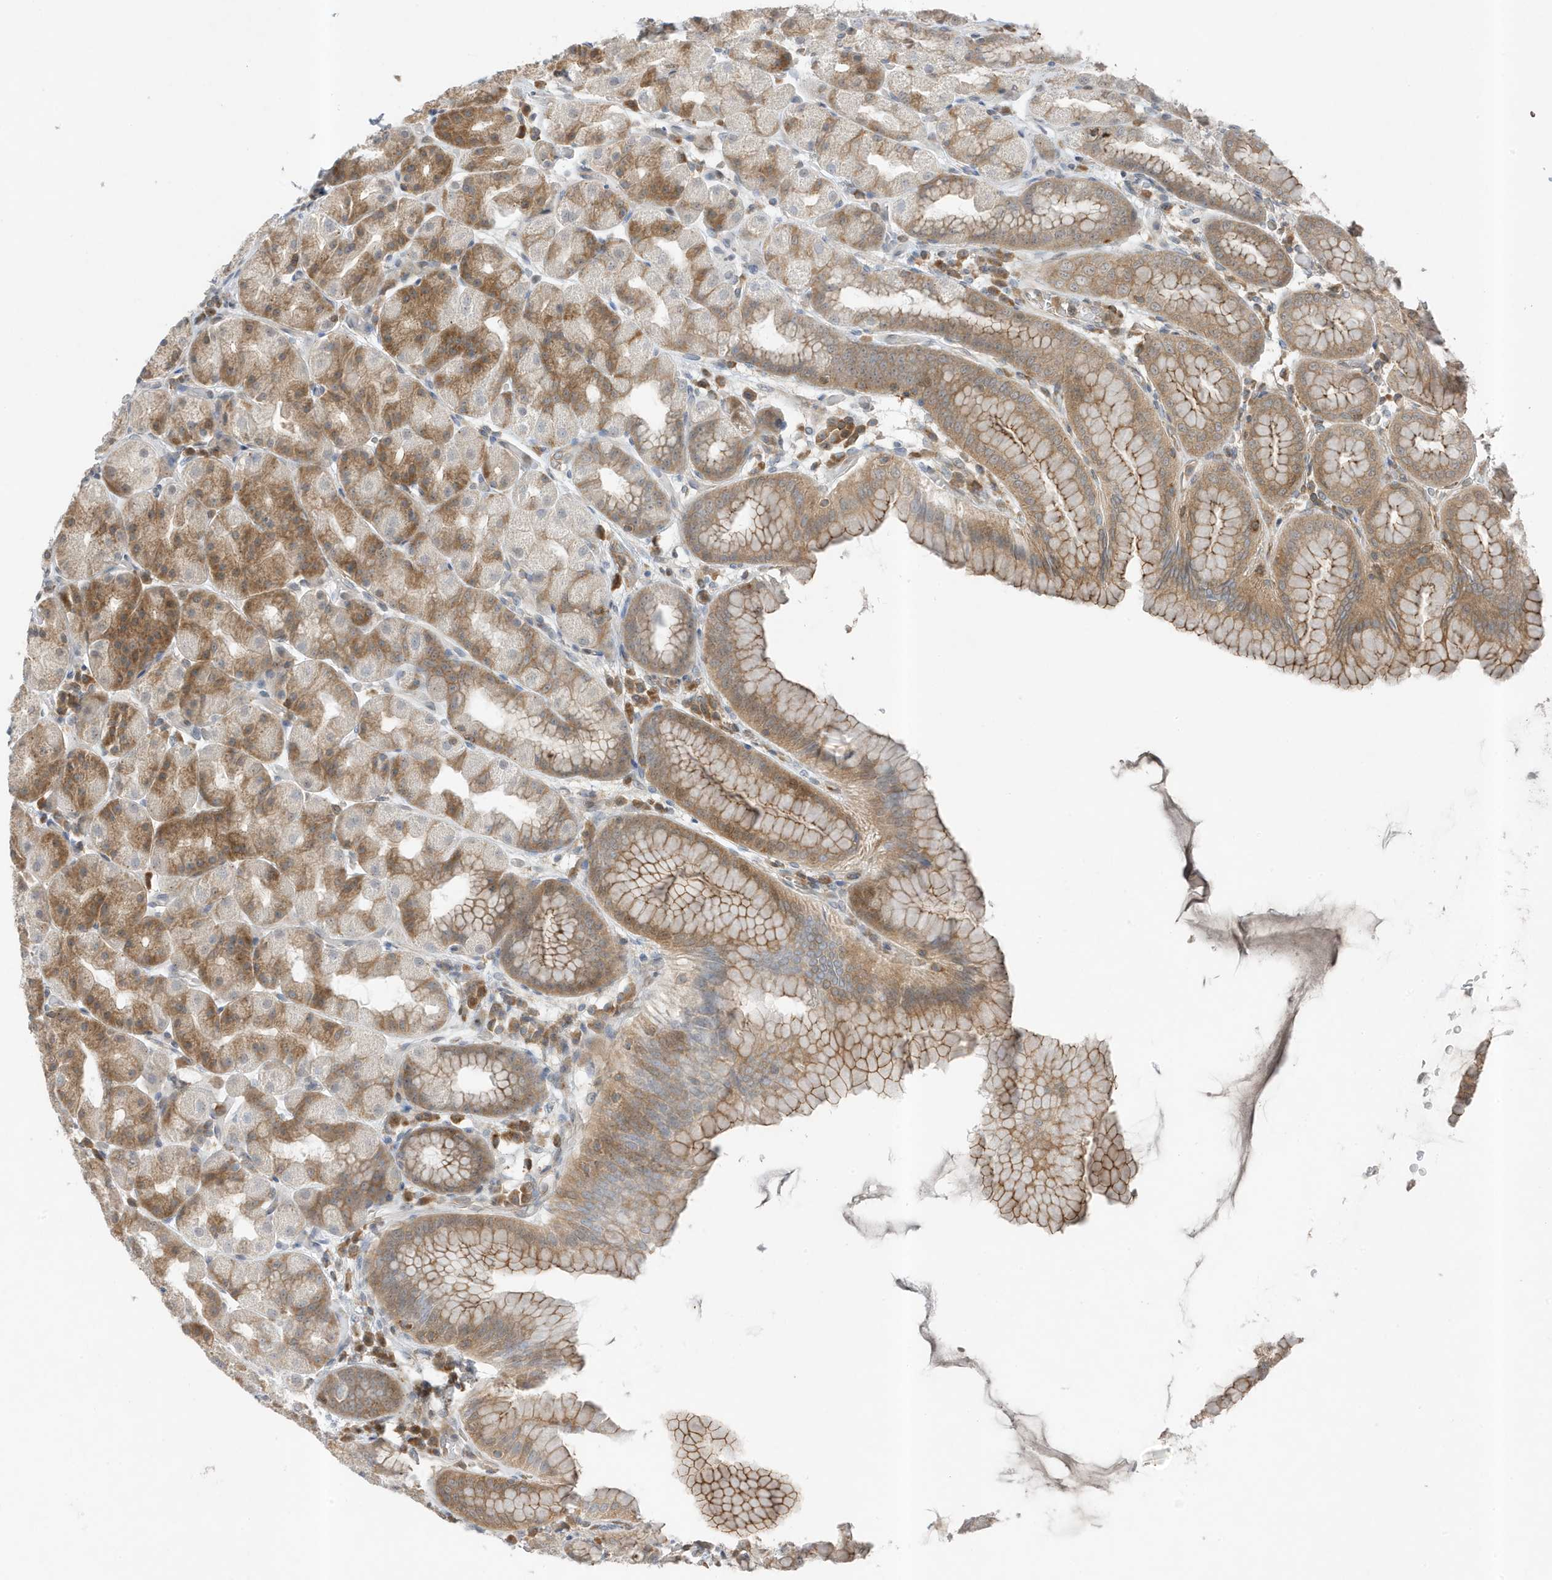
{"staining": {"intensity": "moderate", "quantity": "25%-75%", "location": "cytoplasmic/membranous"}, "tissue": "stomach", "cell_type": "Glandular cells", "image_type": "normal", "snomed": [{"axis": "morphology", "description": "Normal tissue, NOS"}, {"axis": "topography", "description": "Stomach, upper"}], "caption": "IHC micrograph of benign stomach: stomach stained using immunohistochemistry (IHC) demonstrates medium levels of moderate protein expression localized specifically in the cytoplasmic/membranous of glandular cells, appearing as a cytoplasmic/membranous brown color.", "gene": "MAST3", "patient": {"sex": "male", "age": 68}}